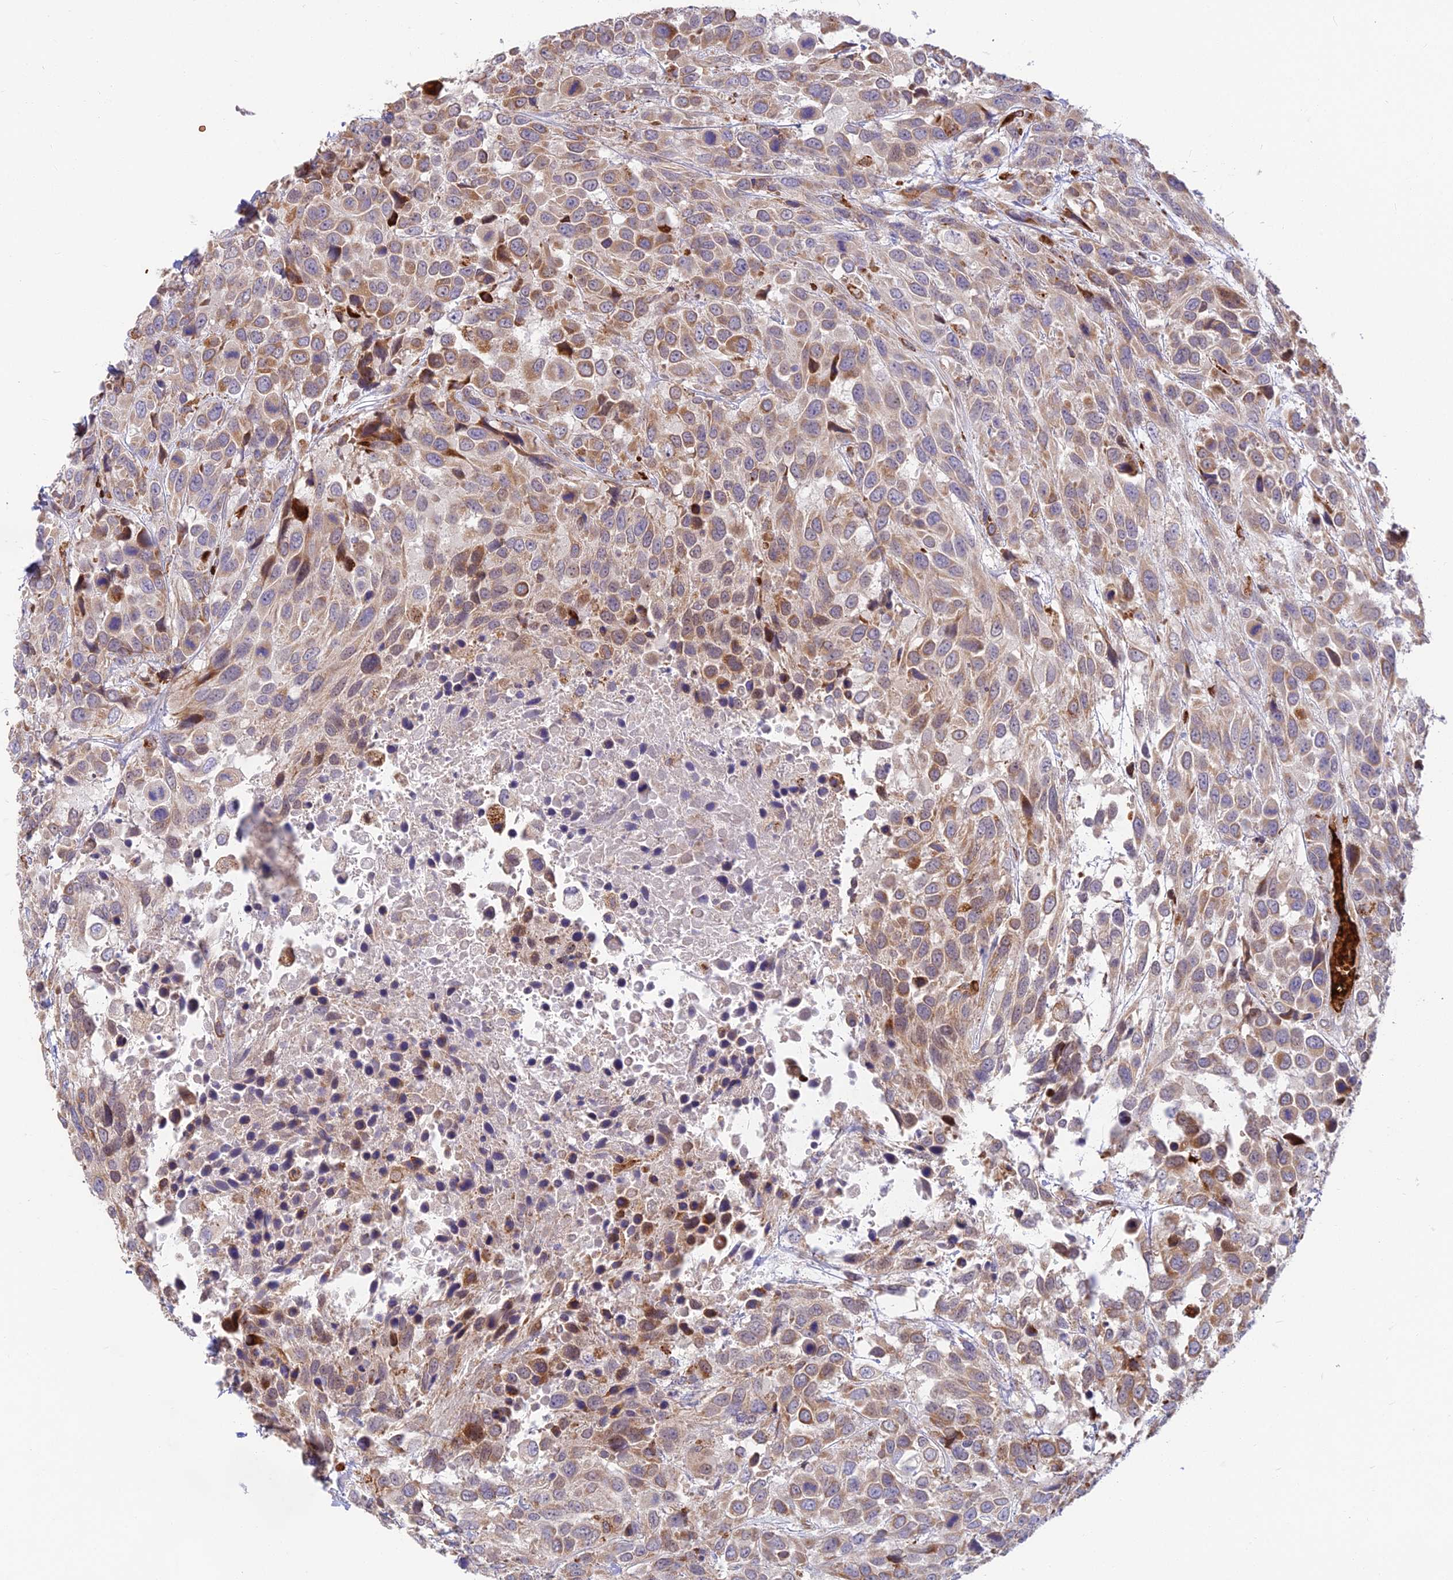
{"staining": {"intensity": "moderate", "quantity": "<25%", "location": "cytoplasmic/membranous"}, "tissue": "urothelial cancer", "cell_type": "Tumor cells", "image_type": "cancer", "snomed": [{"axis": "morphology", "description": "Urothelial carcinoma, High grade"}, {"axis": "topography", "description": "Urinary bladder"}], "caption": "Human urothelial cancer stained with a brown dye displays moderate cytoplasmic/membranous positive expression in about <25% of tumor cells.", "gene": "UFSP2", "patient": {"sex": "female", "age": 70}}